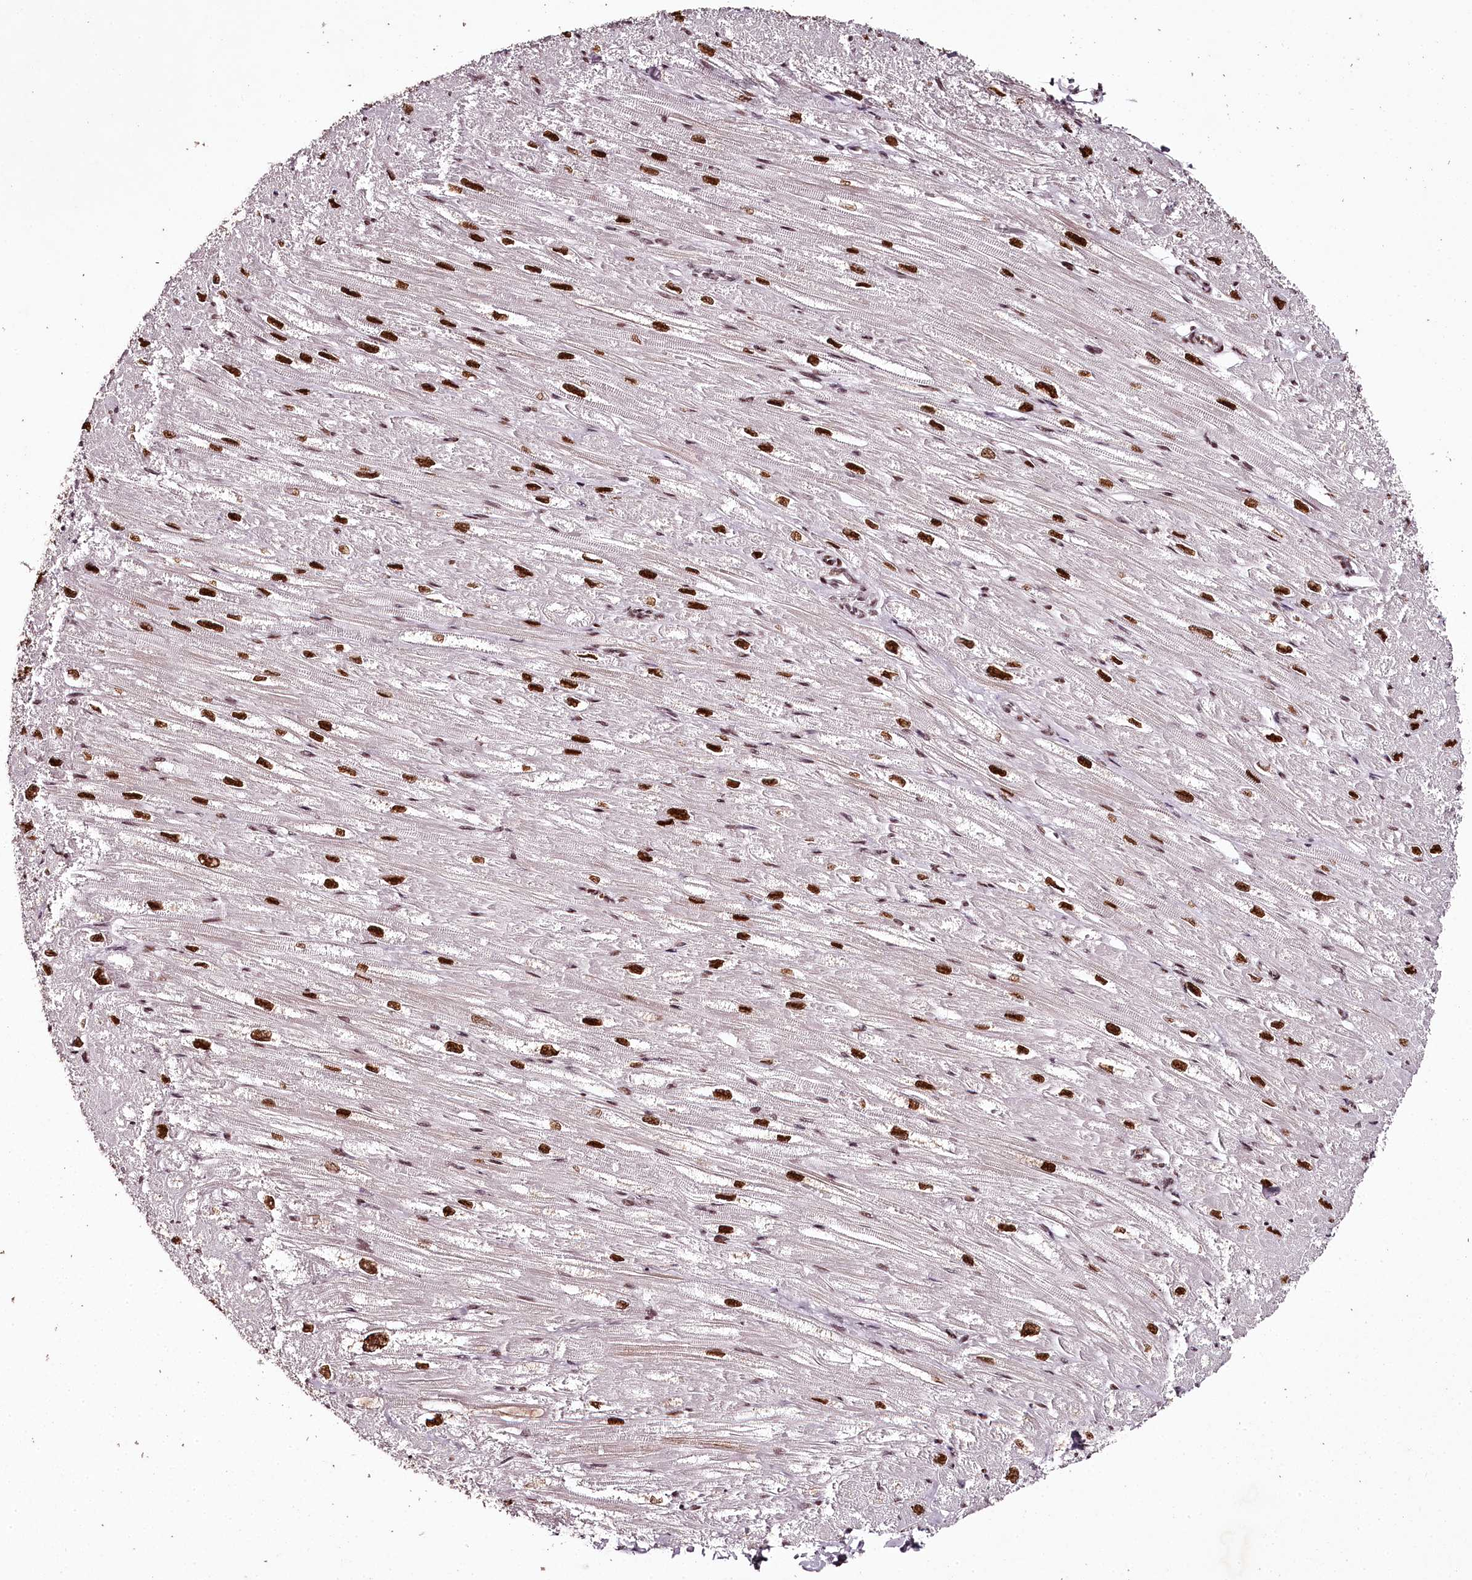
{"staining": {"intensity": "weak", "quantity": "25%-75%", "location": "cytoplasmic/membranous,nuclear"}, "tissue": "heart muscle", "cell_type": "Cardiomyocytes", "image_type": "normal", "snomed": [{"axis": "morphology", "description": "Normal tissue, NOS"}, {"axis": "topography", "description": "Heart"}], "caption": "Cardiomyocytes demonstrate weak cytoplasmic/membranous,nuclear staining in about 25%-75% of cells in benign heart muscle.", "gene": "PSPC1", "patient": {"sex": "male", "age": 50}}